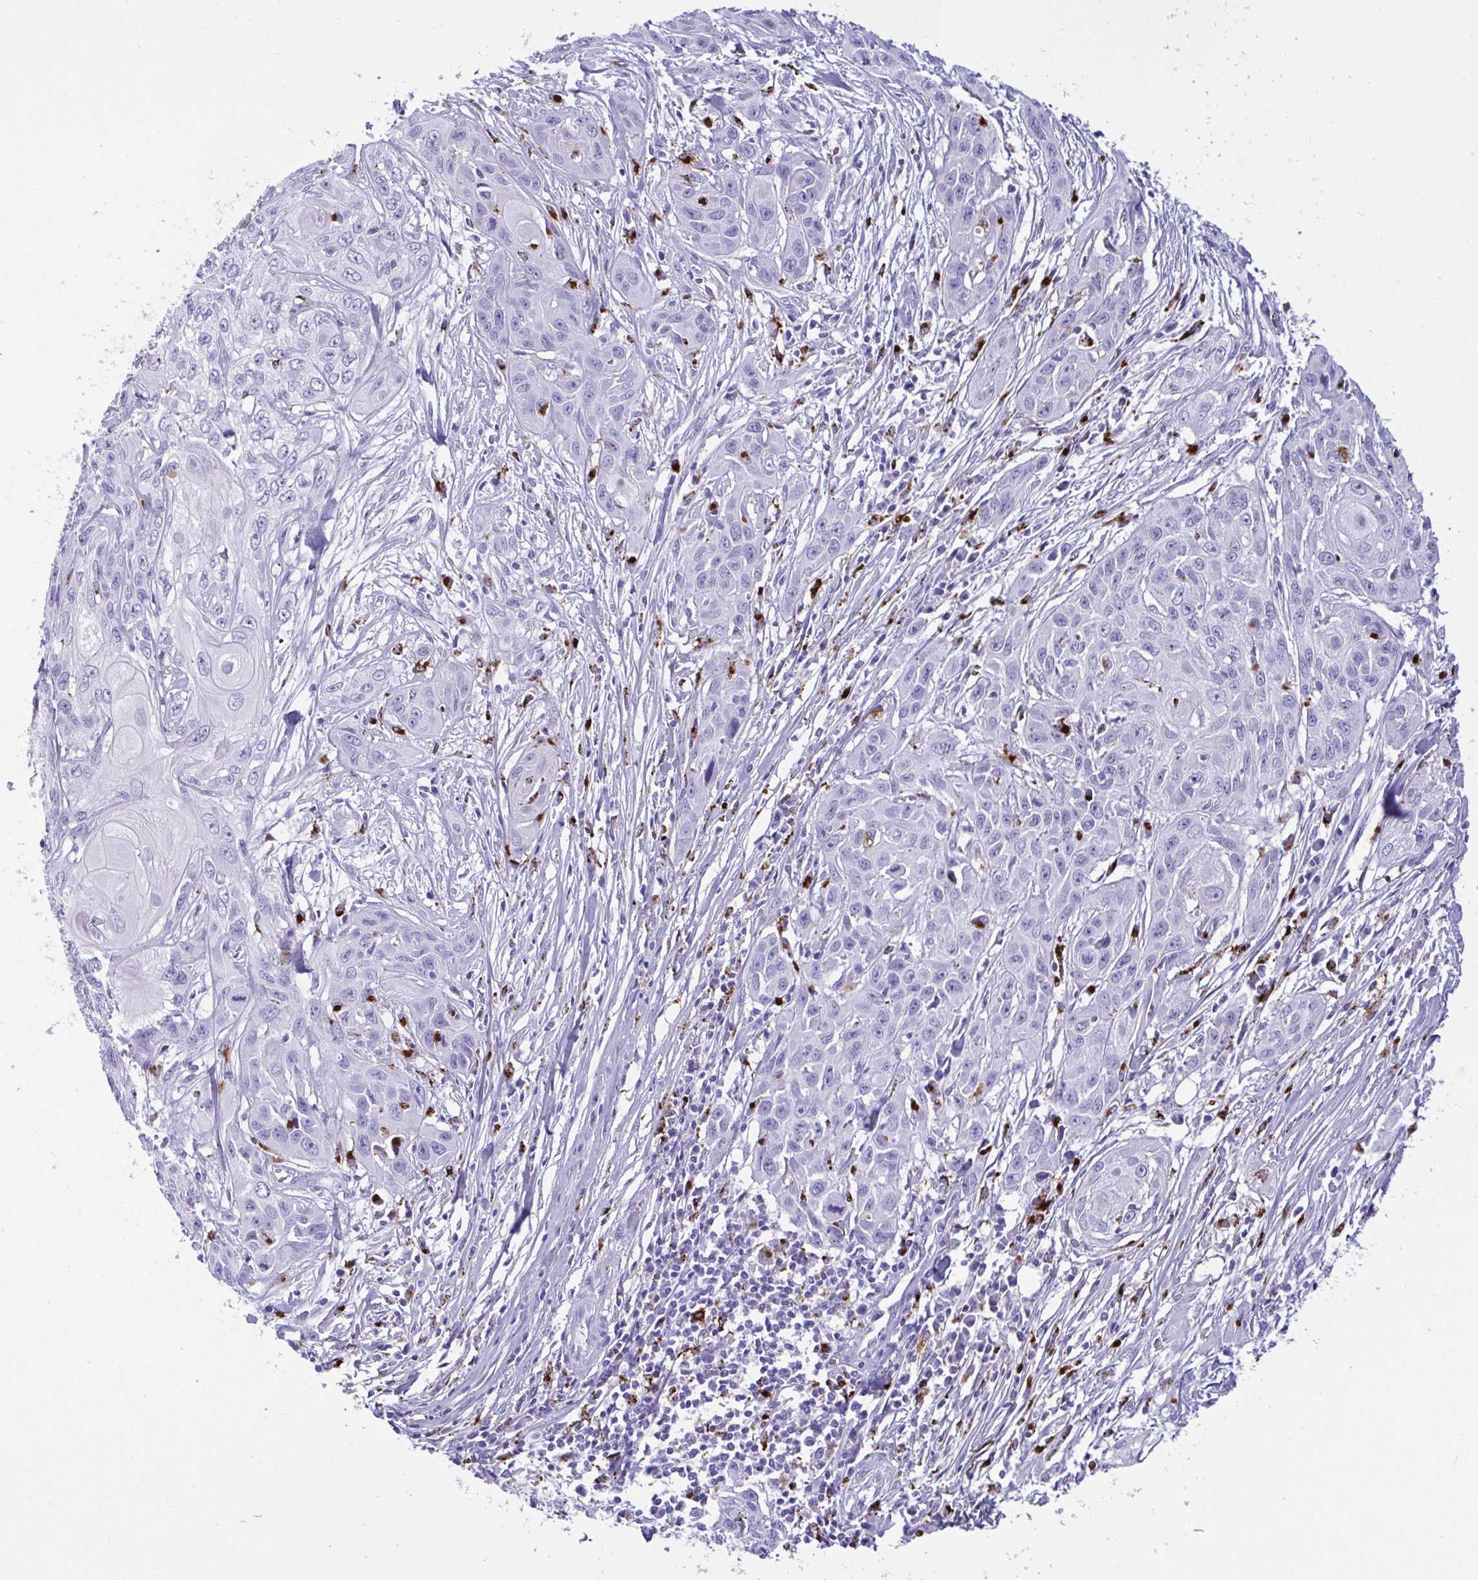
{"staining": {"intensity": "negative", "quantity": "none", "location": "none"}, "tissue": "skin cancer", "cell_type": "Tumor cells", "image_type": "cancer", "snomed": [{"axis": "morphology", "description": "Squamous cell carcinoma, NOS"}, {"axis": "topography", "description": "Skin"}, {"axis": "topography", "description": "Vulva"}], "caption": "Immunohistochemical staining of human squamous cell carcinoma (skin) displays no significant expression in tumor cells.", "gene": "CPVL", "patient": {"sex": "female", "age": 83}}